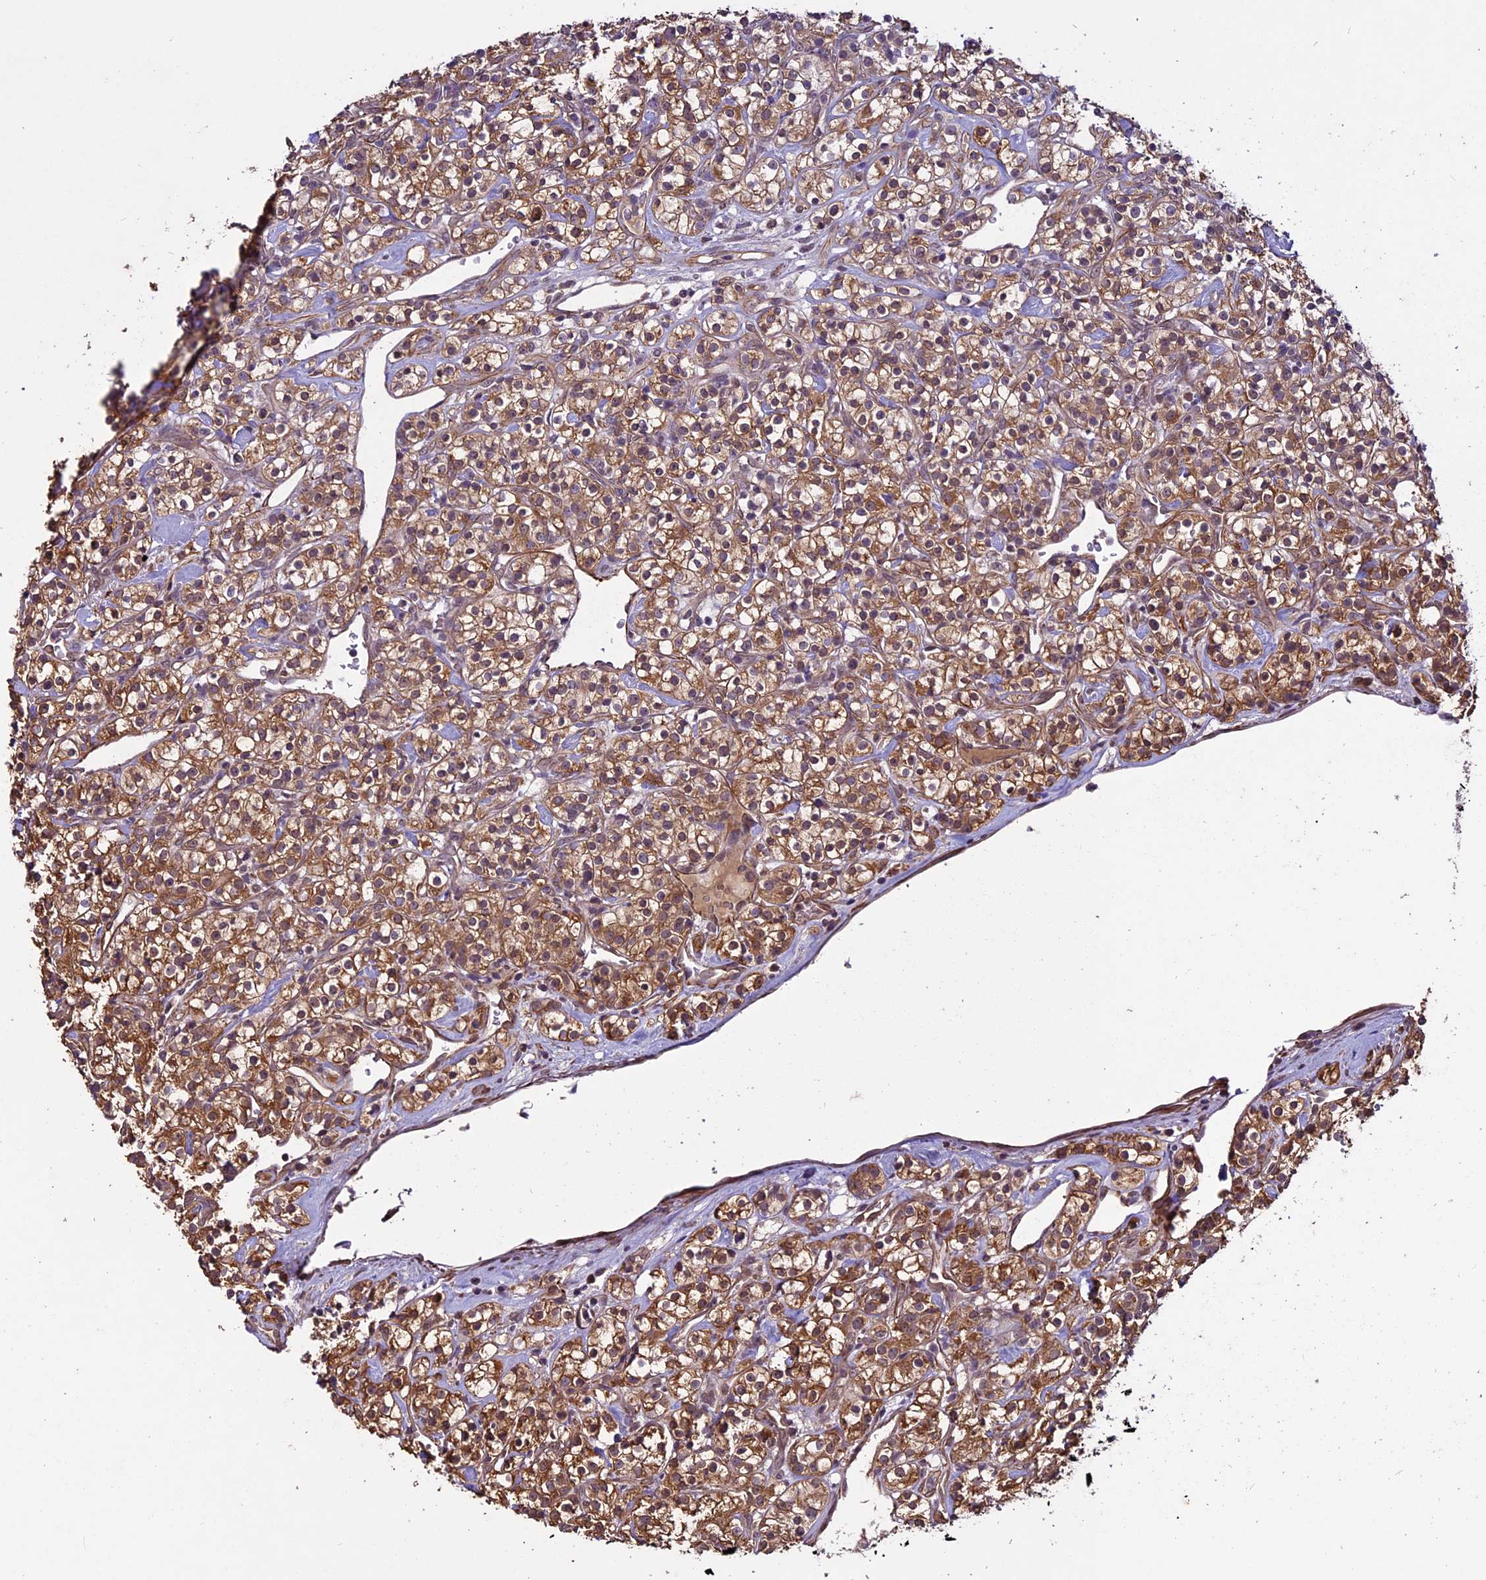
{"staining": {"intensity": "moderate", "quantity": ">75%", "location": "cytoplasmic/membranous"}, "tissue": "renal cancer", "cell_type": "Tumor cells", "image_type": "cancer", "snomed": [{"axis": "morphology", "description": "Adenocarcinoma, NOS"}, {"axis": "topography", "description": "Kidney"}], "caption": "Protein staining of renal cancer (adenocarcinoma) tissue displays moderate cytoplasmic/membranous expression in approximately >75% of tumor cells.", "gene": "C3orf70", "patient": {"sex": "male", "age": 77}}